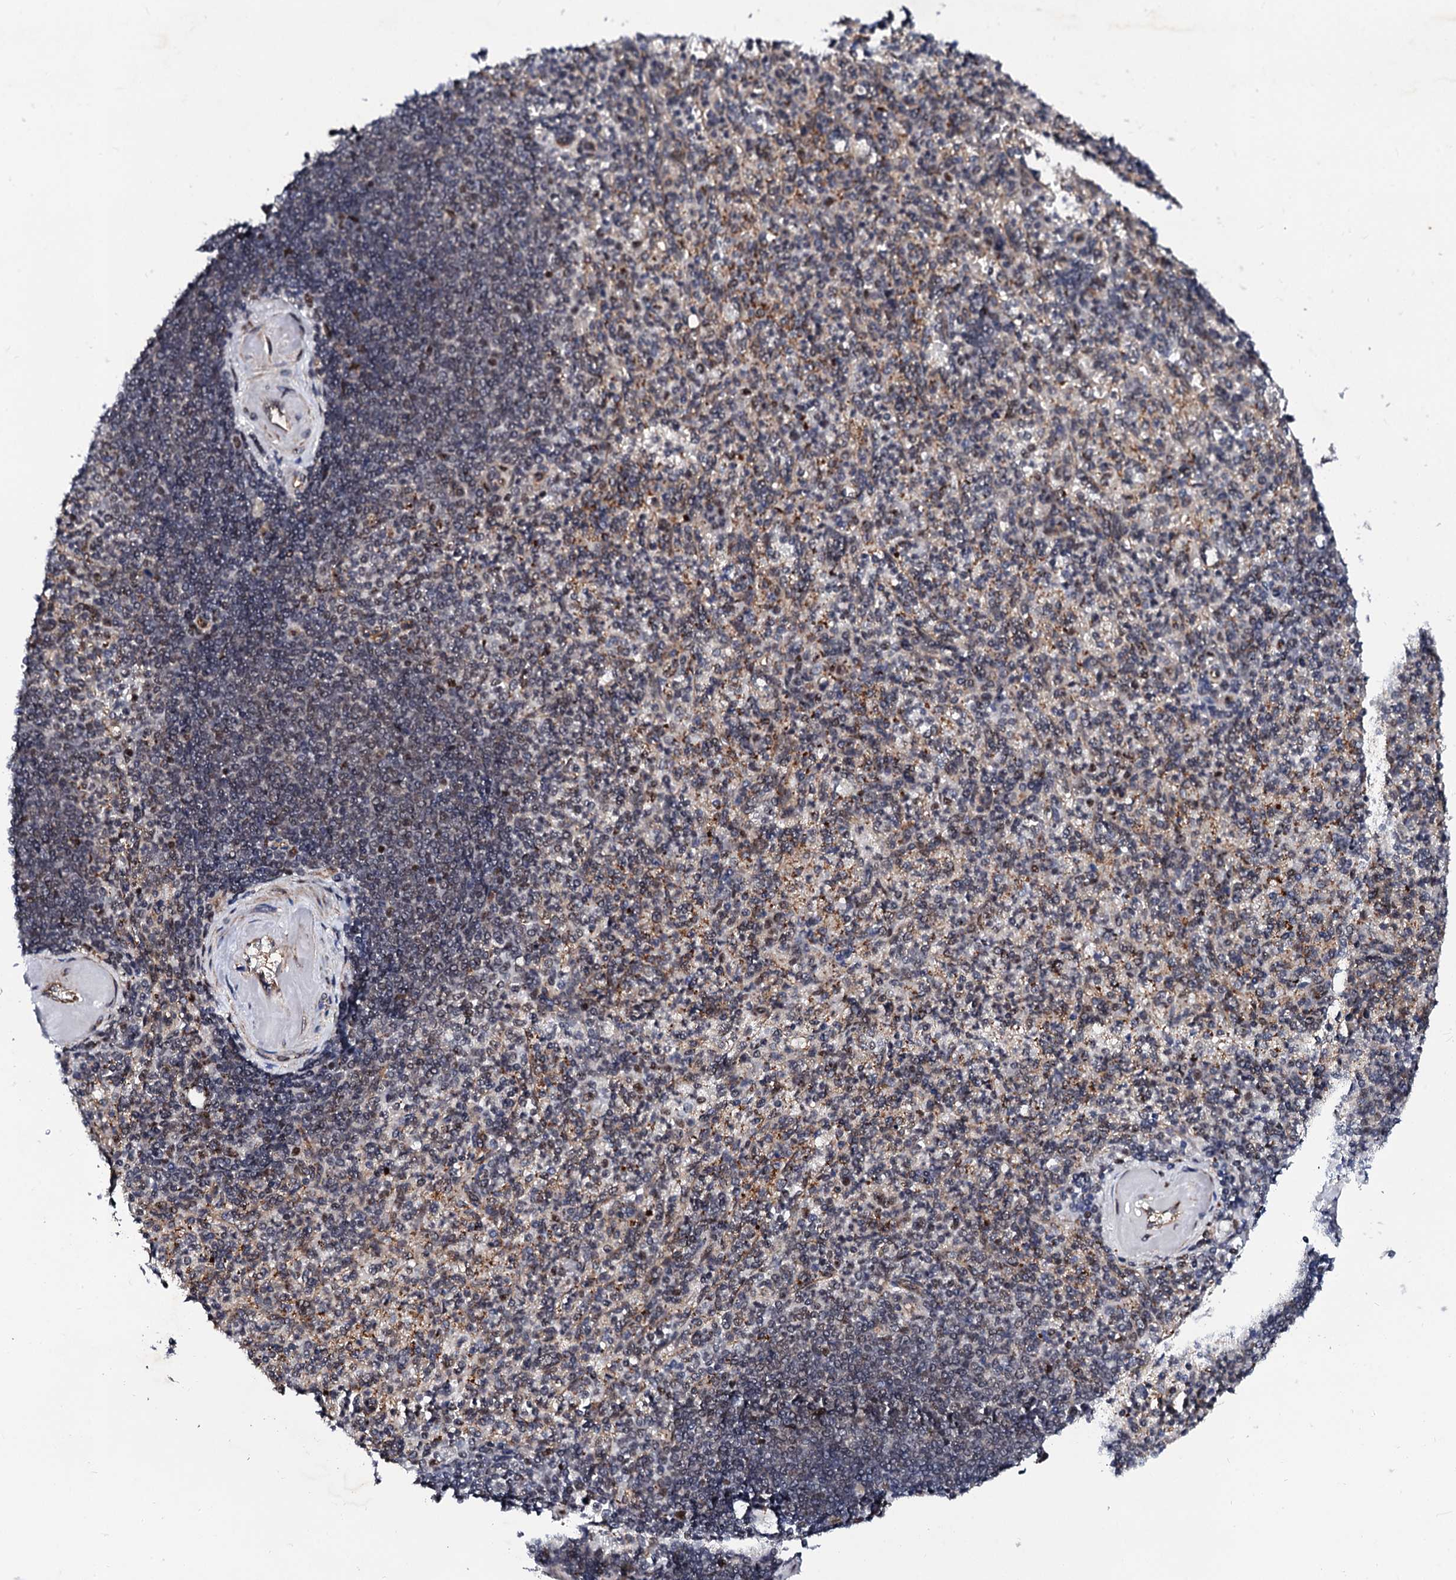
{"staining": {"intensity": "strong", "quantity": "25%-75%", "location": "cytoplasmic/membranous"}, "tissue": "spleen", "cell_type": "Cells in red pulp", "image_type": "normal", "snomed": [{"axis": "morphology", "description": "Normal tissue, NOS"}, {"axis": "topography", "description": "Spleen"}], "caption": "Immunohistochemistry of normal spleen demonstrates high levels of strong cytoplasmic/membranous expression in approximately 25%-75% of cells in red pulp. (Stains: DAB in brown, nuclei in blue, Microscopy: brightfield microscopy at high magnification).", "gene": "CSTF3", "patient": {"sex": "female", "age": 74}}